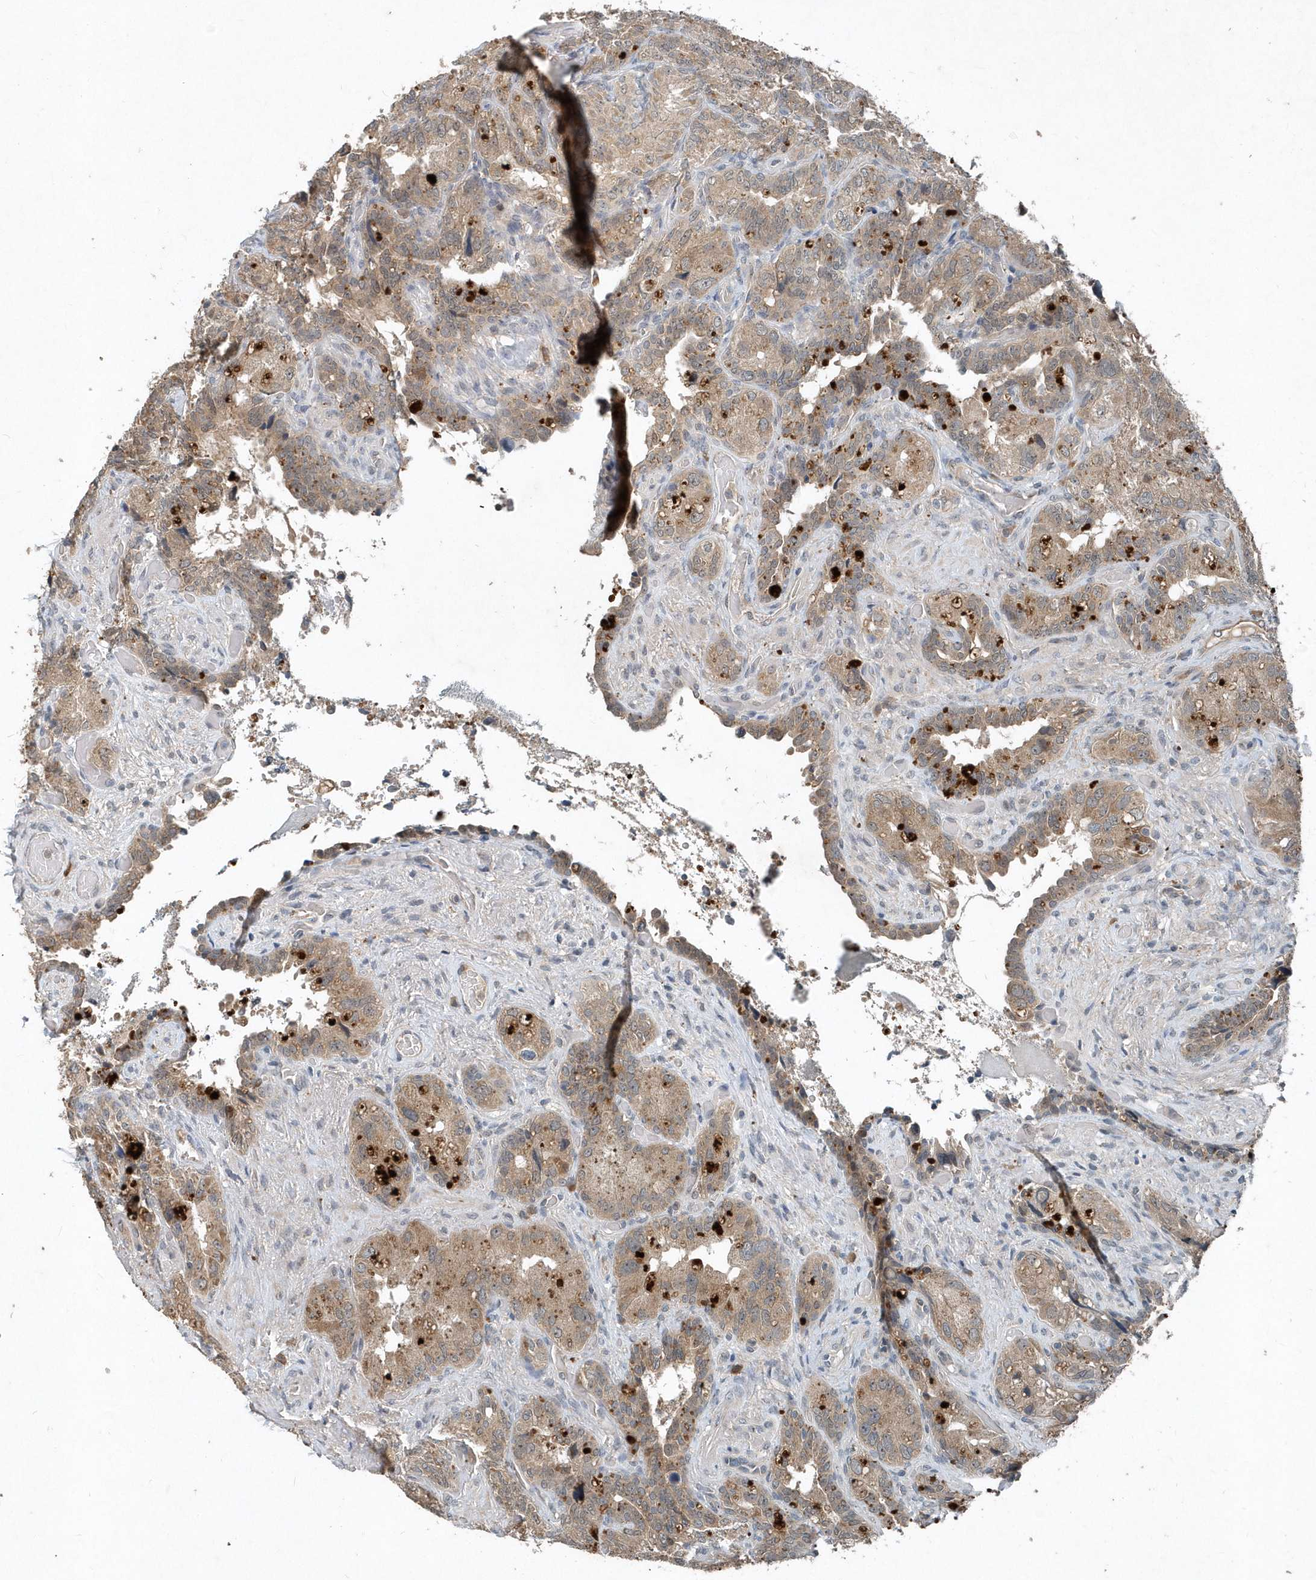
{"staining": {"intensity": "weak", "quantity": ">75%", "location": "cytoplasmic/membranous"}, "tissue": "seminal vesicle", "cell_type": "Glandular cells", "image_type": "normal", "snomed": [{"axis": "morphology", "description": "Normal tissue, NOS"}, {"axis": "topography", "description": "Seminal veicle"}, {"axis": "topography", "description": "Peripheral nerve tissue"}], "caption": "The histopathology image shows a brown stain indicating the presence of a protein in the cytoplasmic/membranous of glandular cells in seminal vesicle. (DAB IHC with brightfield microscopy, high magnification).", "gene": "SCFD2", "patient": {"sex": "male", "age": 67}}